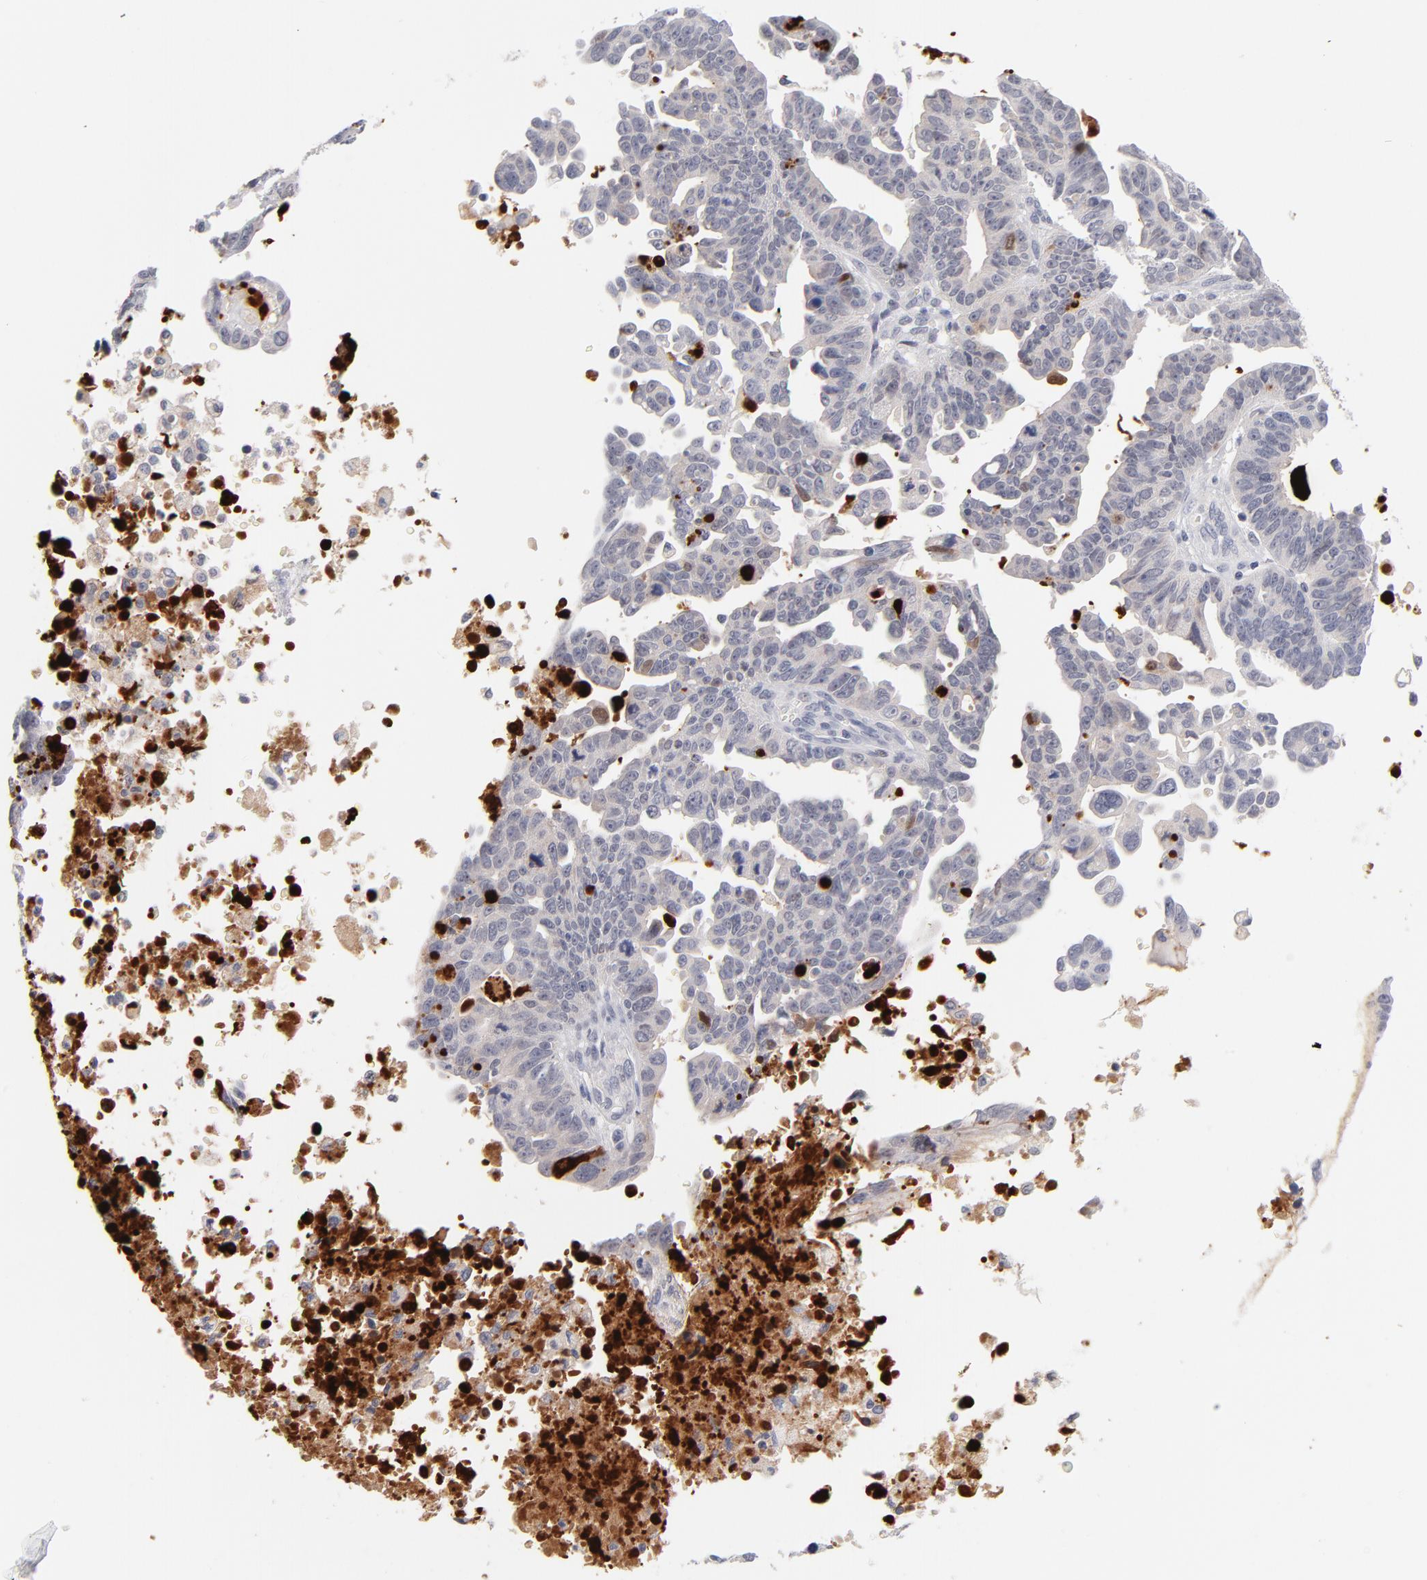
{"staining": {"intensity": "negative", "quantity": "none", "location": "none"}, "tissue": "ovarian cancer", "cell_type": "Tumor cells", "image_type": "cancer", "snomed": [{"axis": "morphology", "description": "Carcinoma, endometroid"}, {"axis": "morphology", "description": "Cystadenocarcinoma, serous, NOS"}, {"axis": "topography", "description": "Ovary"}], "caption": "IHC photomicrograph of neoplastic tissue: human ovarian serous cystadenocarcinoma stained with DAB displays no significant protein positivity in tumor cells.", "gene": "PARP1", "patient": {"sex": "female", "age": 45}}